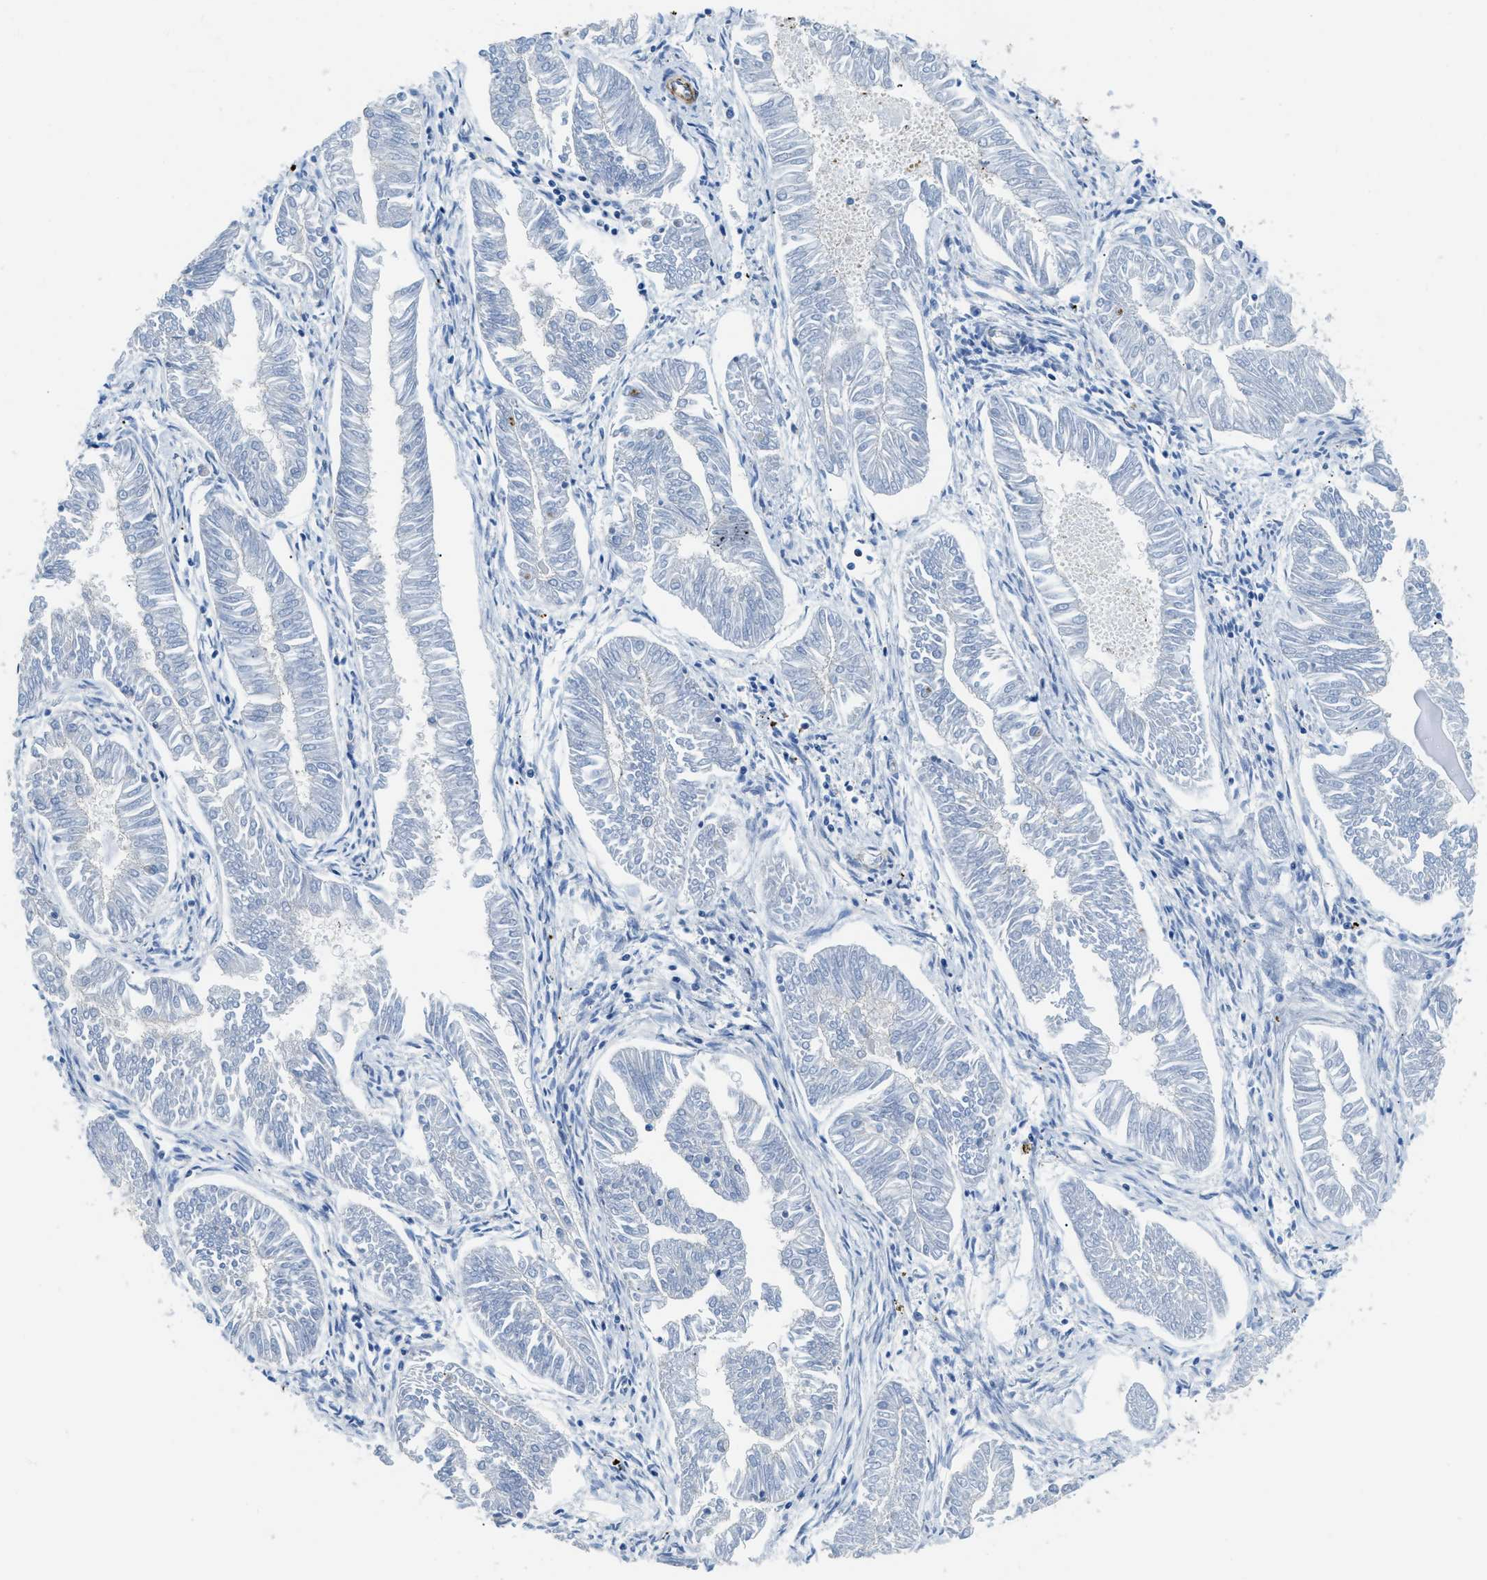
{"staining": {"intensity": "negative", "quantity": "none", "location": "none"}, "tissue": "endometrial cancer", "cell_type": "Tumor cells", "image_type": "cancer", "snomed": [{"axis": "morphology", "description": "Adenocarcinoma, NOS"}, {"axis": "topography", "description": "Endometrium"}], "caption": "IHC micrograph of neoplastic tissue: endometrial adenocarcinoma stained with DAB reveals no significant protein expression in tumor cells. (Immunohistochemistry, brightfield microscopy, high magnification).", "gene": "CUTA", "patient": {"sex": "female", "age": 53}}